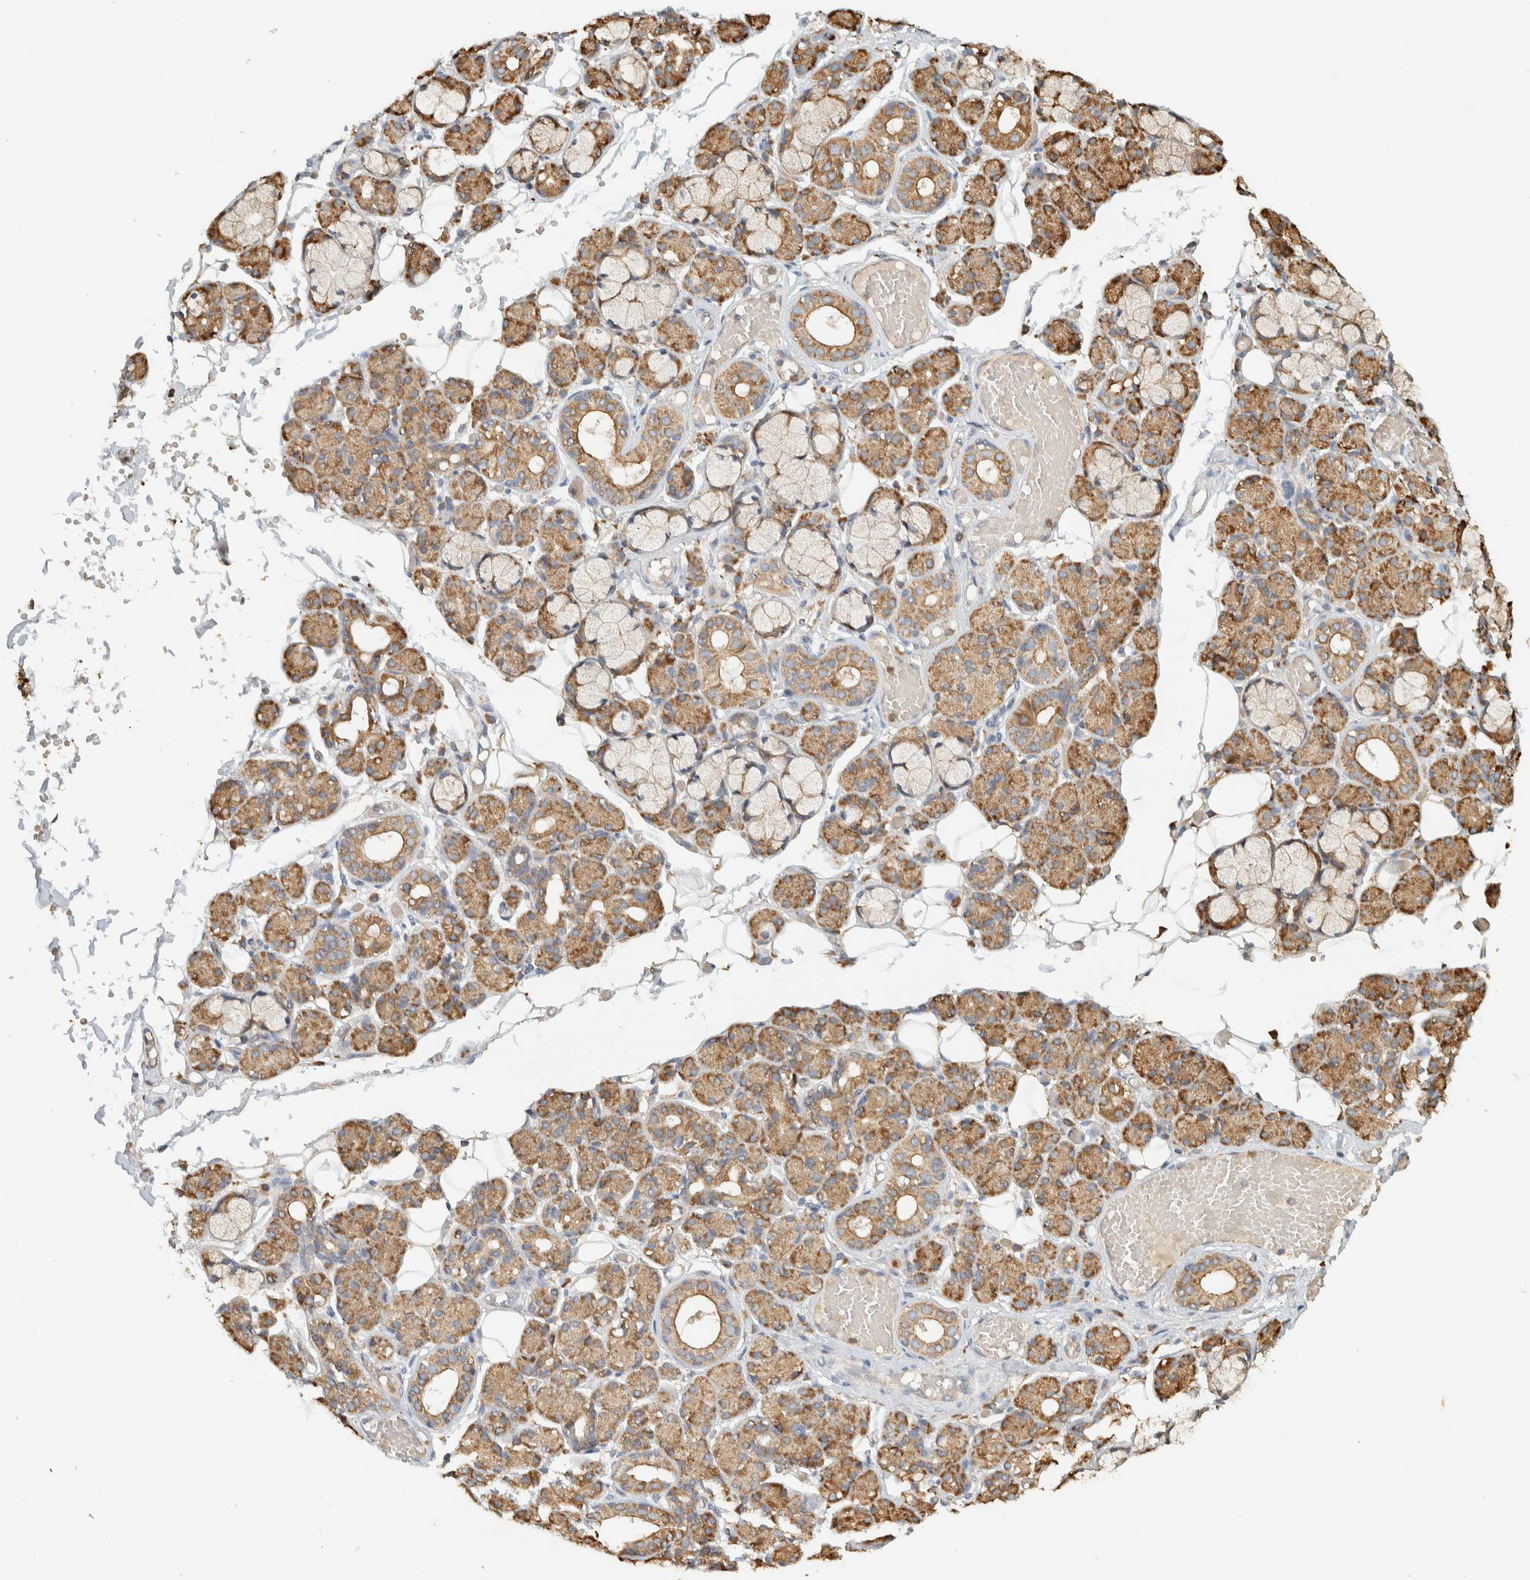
{"staining": {"intensity": "moderate", "quantity": ">75%", "location": "cytoplasmic/membranous"}, "tissue": "salivary gland", "cell_type": "Glandular cells", "image_type": "normal", "snomed": [{"axis": "morphology", "description": "Normal tissue, NOS"}, {"axis": "topography", "description": "Salivary gland"}], "caption": "The photomicrograph demonstrates a brown stain indicating the presence of a protein in the cytoplasmic/membranous of glandular cells in salivary gland. (DAB (3,3'-diaminobenzidine) IHC, brown staining for protein, blue staining for nuclei).", "gene": "RAB11FIP1", "patient": {"sex": "male", "age": 63}}